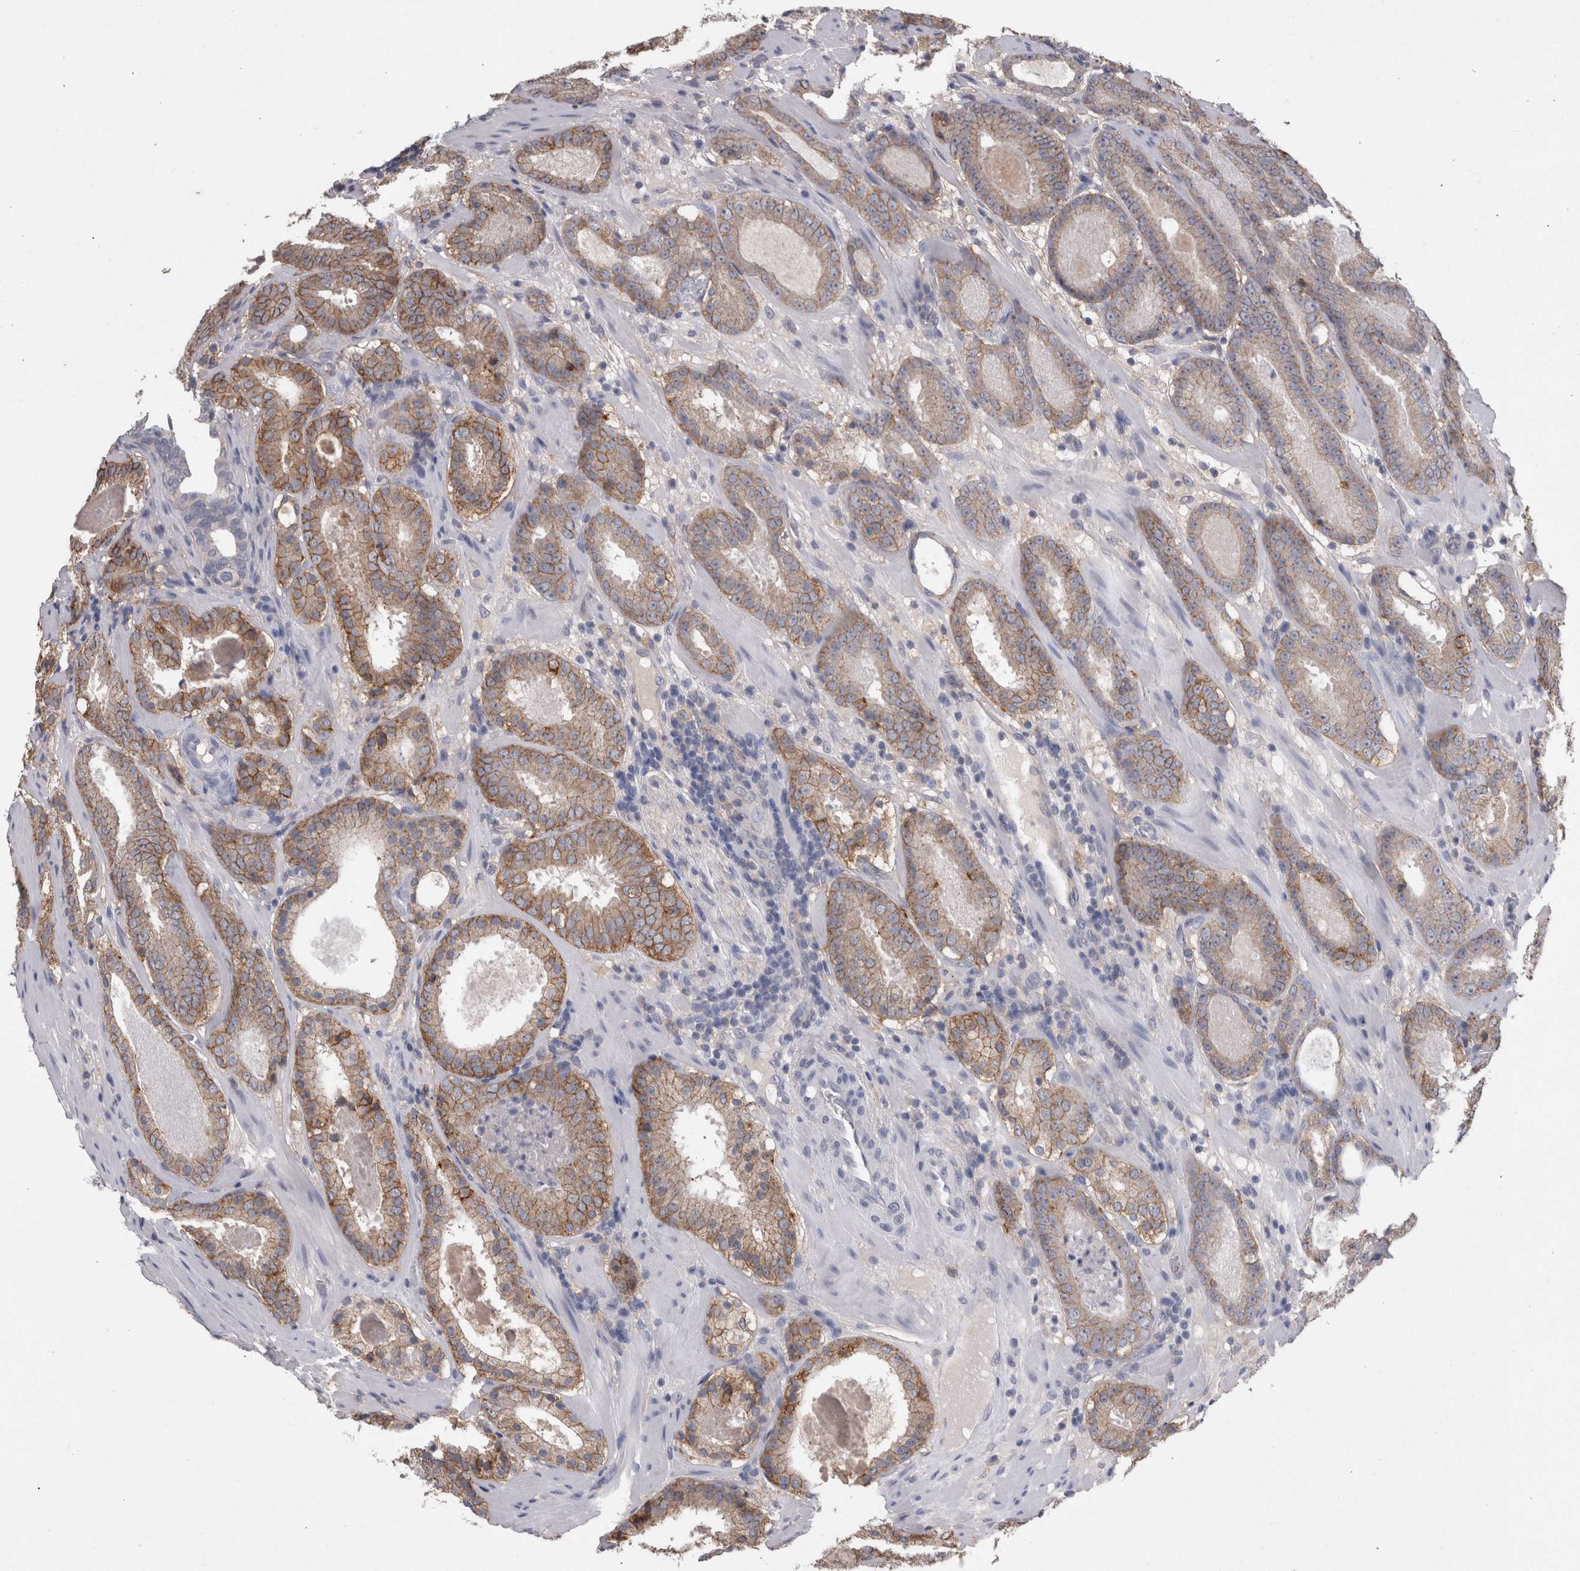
{"staining": {"intensity": "moderate", "quantity": ">75%", "location": "cytoplasmic/membranous"}, "tissue": "prostate cancer", "cell_type": "Tumor cells", "image_type": "cancer", "snomed": [{"axis": "morphology", "description": "Adenocarcinoma, Low grade"}, {"axis": "topography", "description": "Prostate"}], "caption": "Immunohistochemistry image of neoplastic tissue: prostate cancer stained using immunohistochemistry (IHC) demonstrates medium levels of moderate protein expression localized specifically in the cytoplasmic/membranous of tumor cells, appearing as a cytoplasmic/membranous brown color.", "gene": "NECTIN2", "patient": {"sex": "male", "age": 69}}